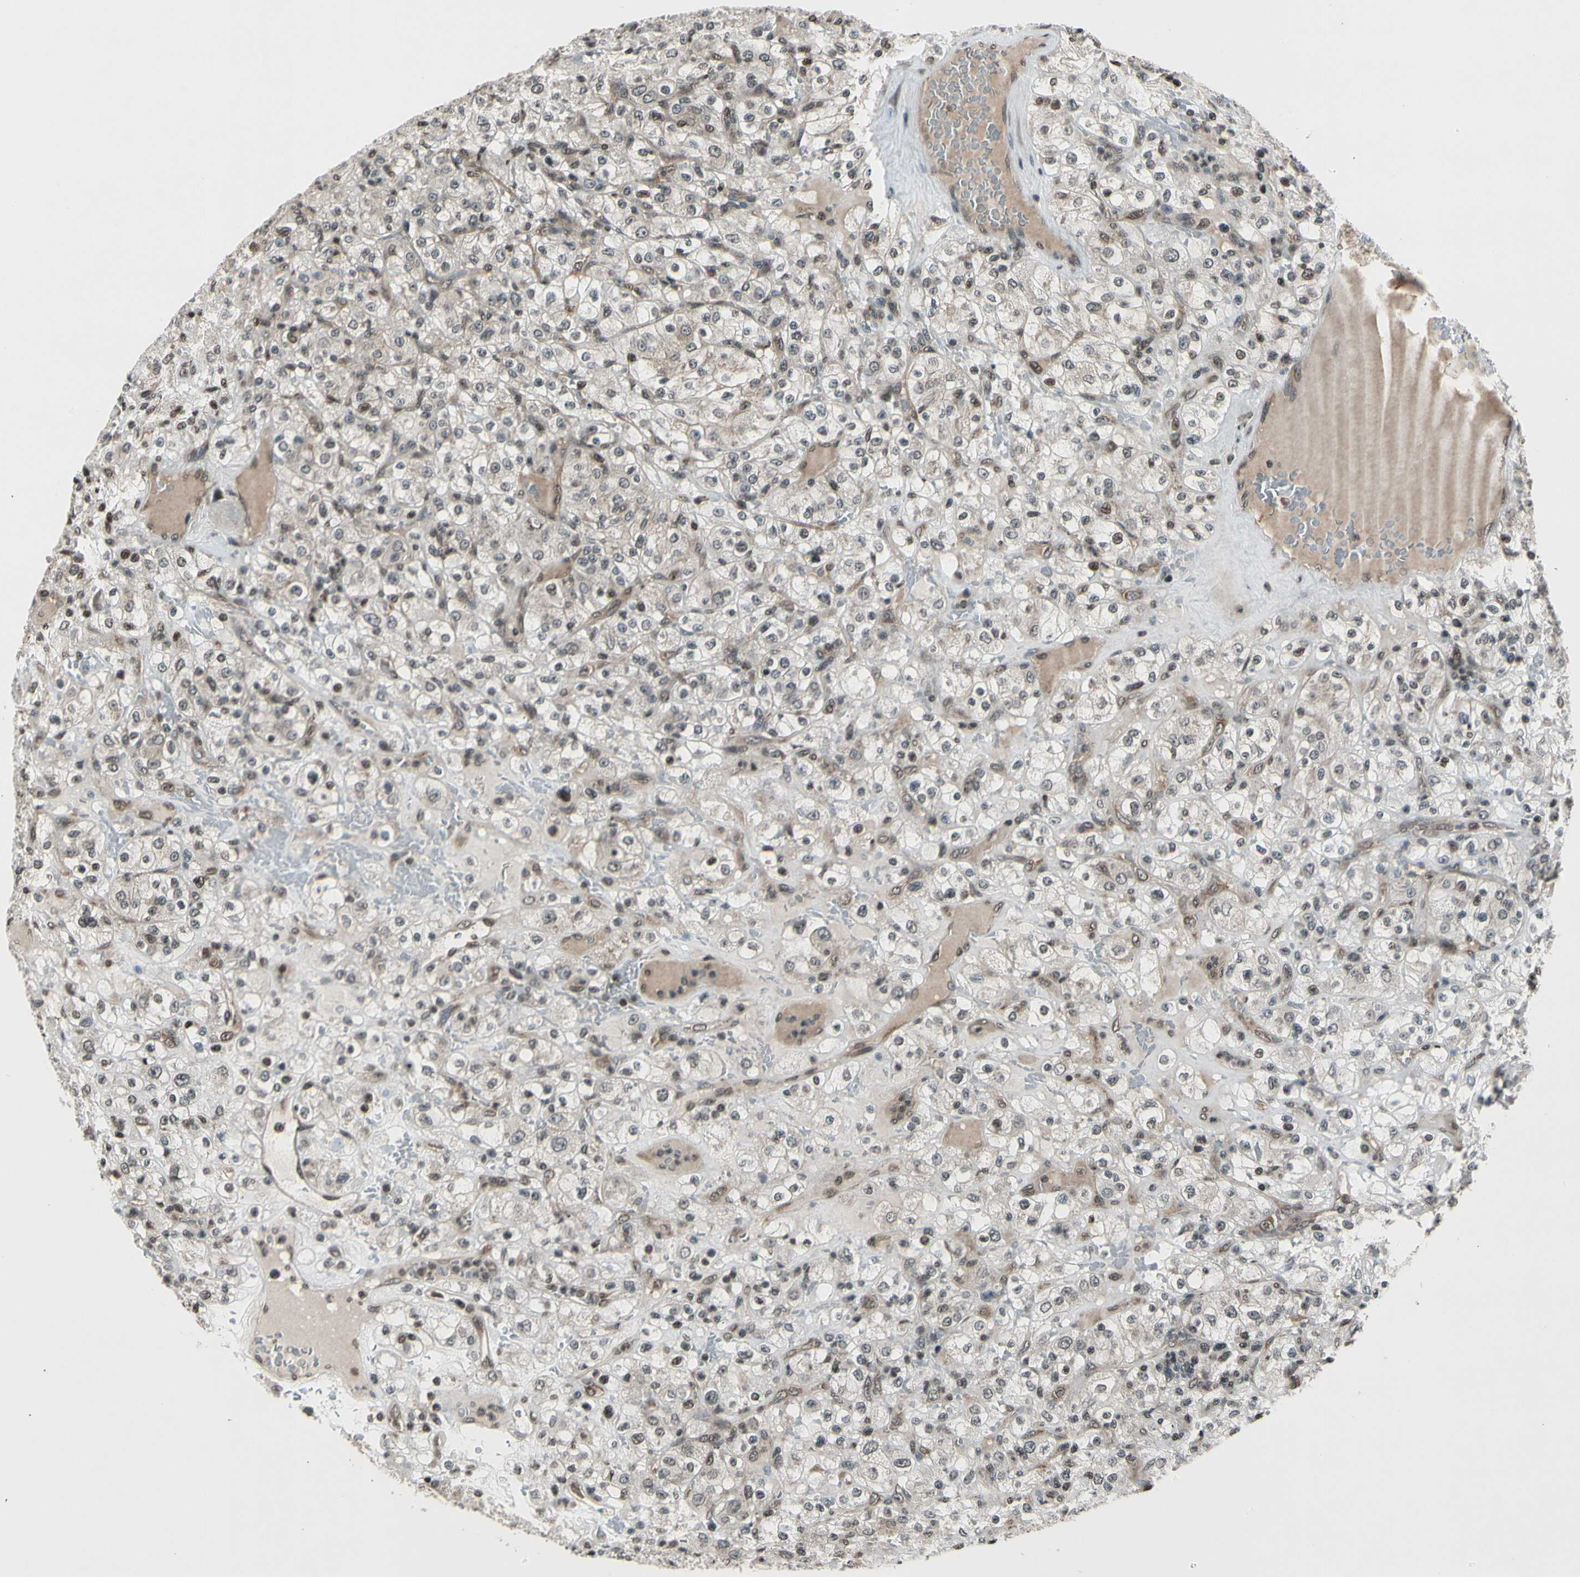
{"staining": {"intensity": "negative", "quantity": "none", "location": "none"}, "tissue": "renal cancer", "cell_type": "Tumor cells", "image_type": "cancer", "snomed": [{"axis": "morphology", "description": "Normal tissue, NOS"}, {"axis": "morphology", "description": "Adenocarcinoma, NOS"}, {"axis": "topography", "description": "Kidney"}], "caption": "High magnification brightfield microscopy of renal cancer (adenocarcinoma) stained with DAB (brown) and counterstained with hematoxylin (blue): tumor cells show no significant staining.", "gene": "SMN2", "patient": {"sex": "female", "age": 72}}